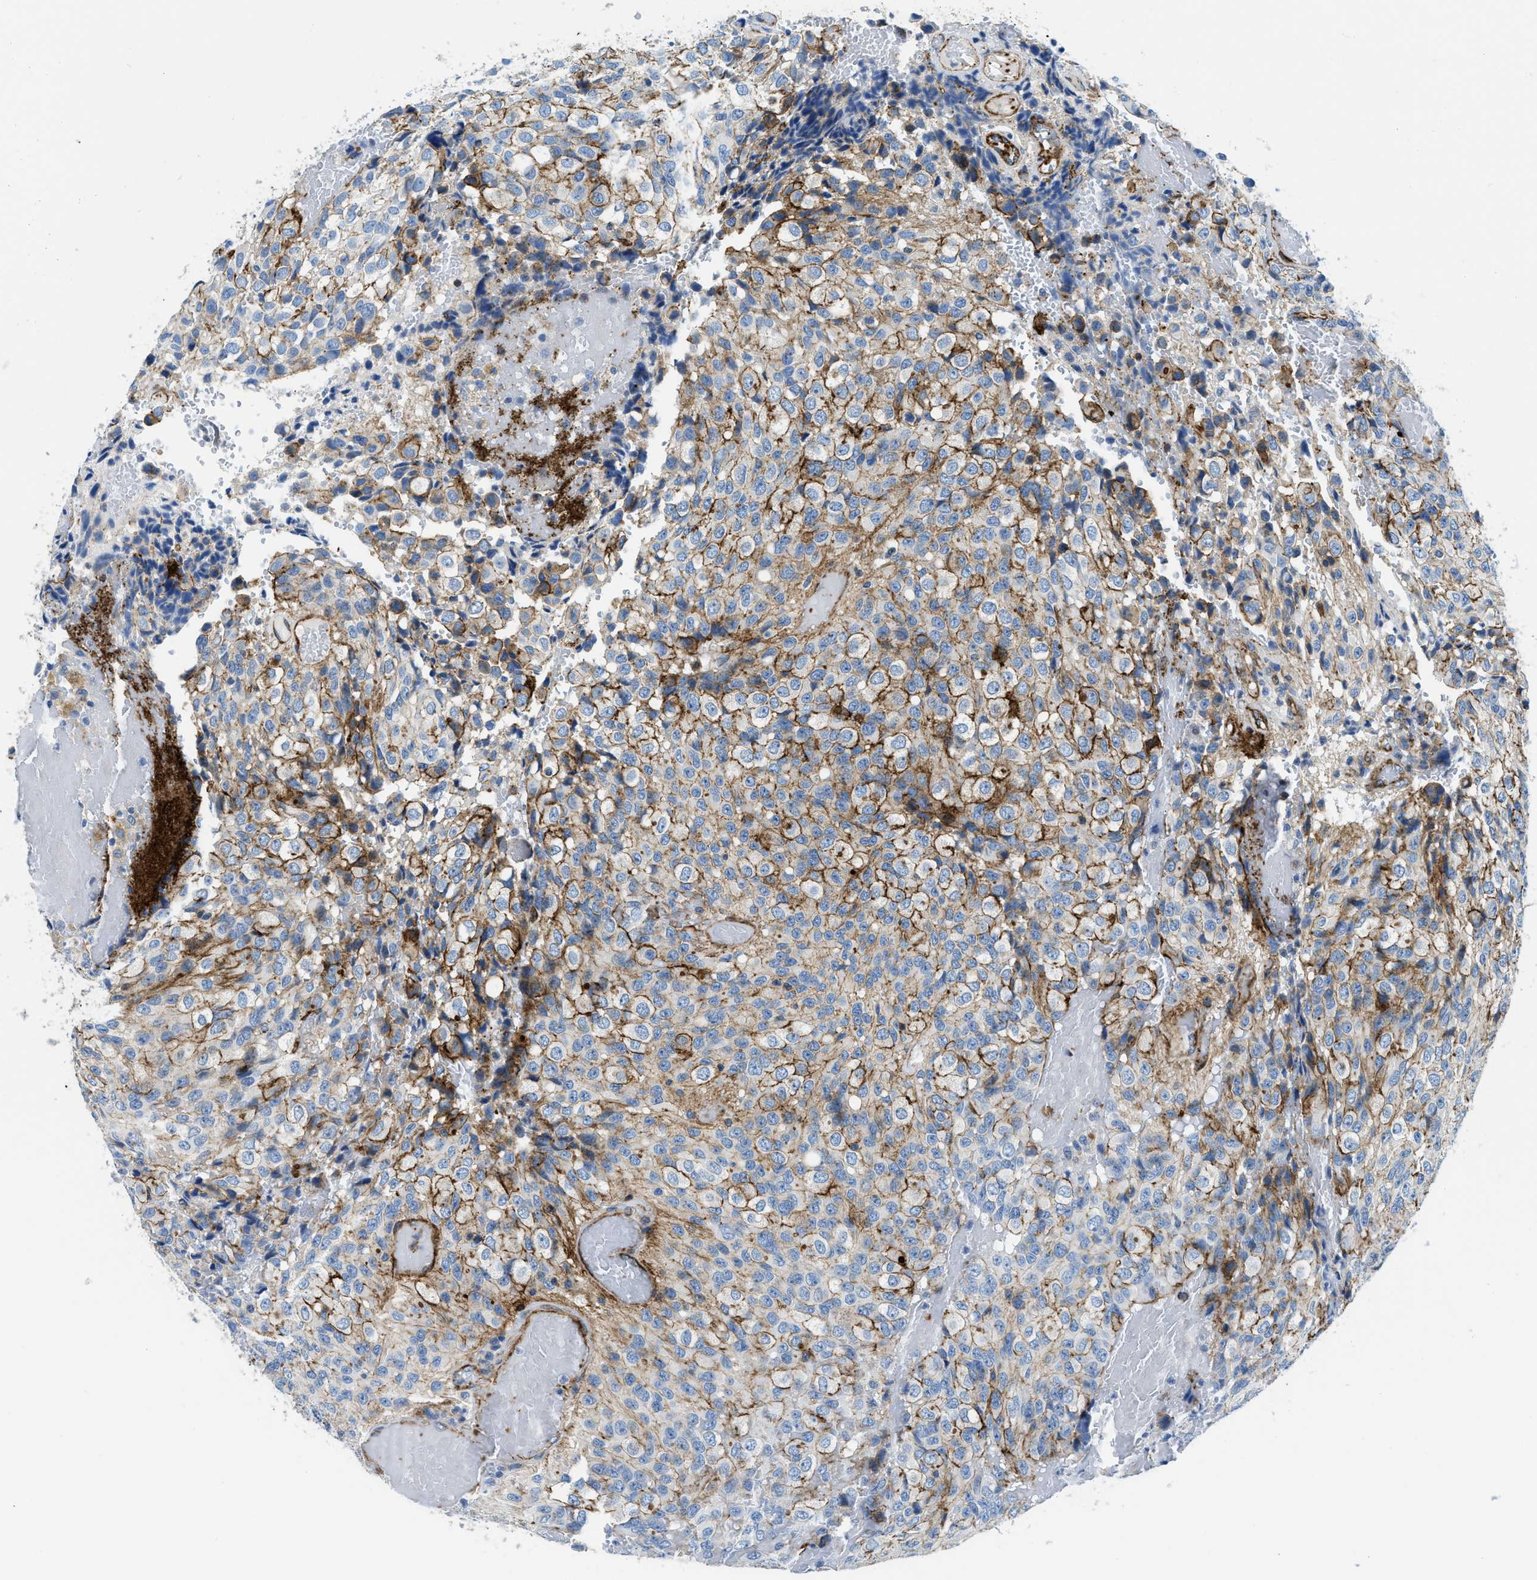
{"staining": {"intensity": "moderate", "quantity": "25%-75%", "location": "cytoplasmic/membranous"}, "tissue": "glioma", "cell_type": "Tumor cells", "image_type": "cancer", "snomed": [{"axis": "morphology", "description": "Glioma, malignant, High grade"}, {"axis": "topography", "description": "Brain"}], "caption": "A brown stain labels moderate cytoplasmic/membranous expression of a protein in human malignant high-grade glioma tumor cells.", "gene": "CUTA", "patient": {"sex": "male", "age": 32}}